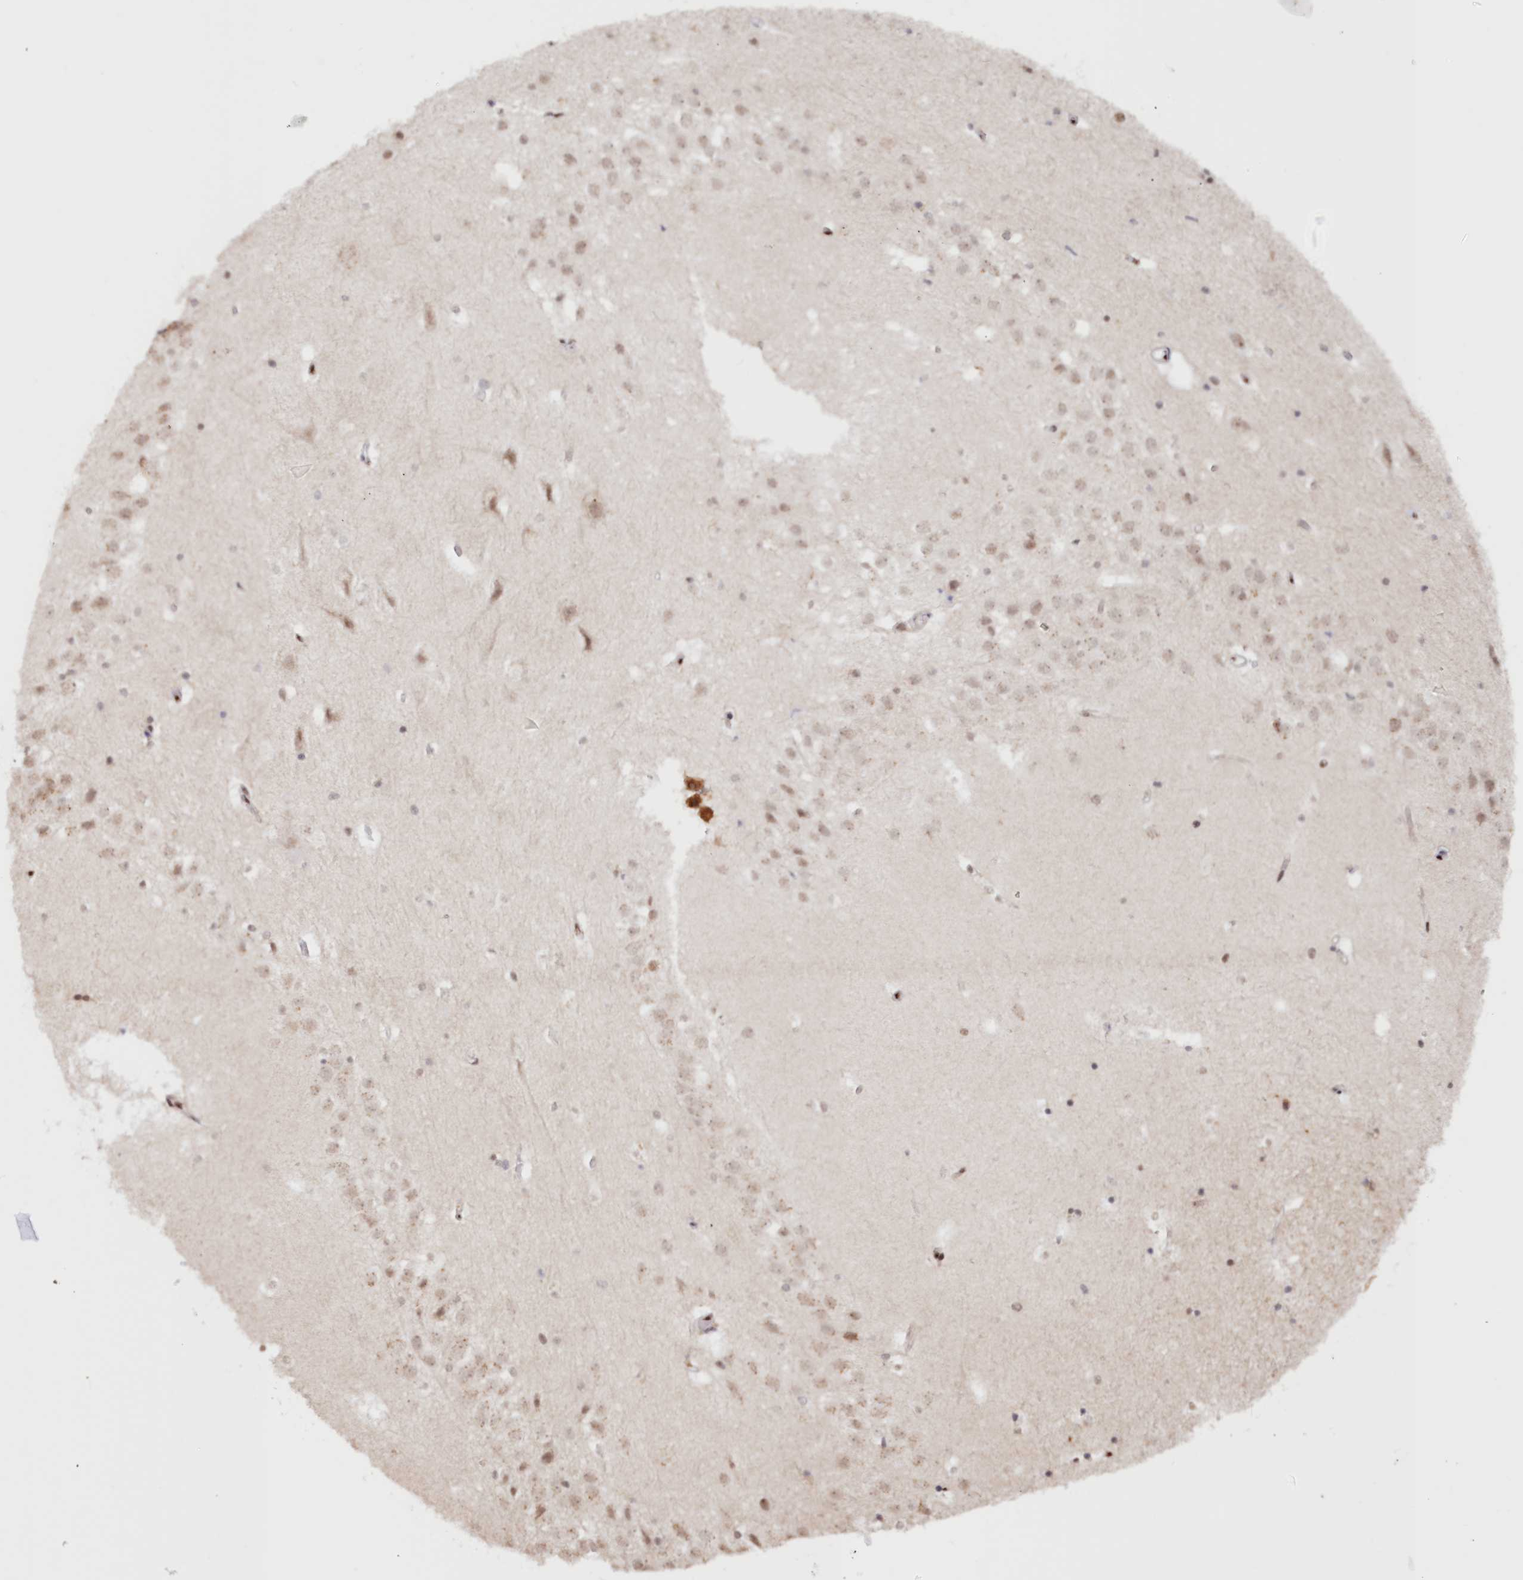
{"staining": {"intensity": "negative", "quantity": "none", "location": "none"}, "tissue": "hippocampus", "cell_type": "Glial cells", "image_type": "normal", "snomed": [{"axis": "morphology", "description": "Normal tissue, NOS"}, {"axis": "topography", "description": "Hippocampus"}], "caption": "Hippocampus stained for a protein using IHC exhibits no staining glial cells.", "gene": "POLR2B", "patient": {"sex": "female", "age": 52}}